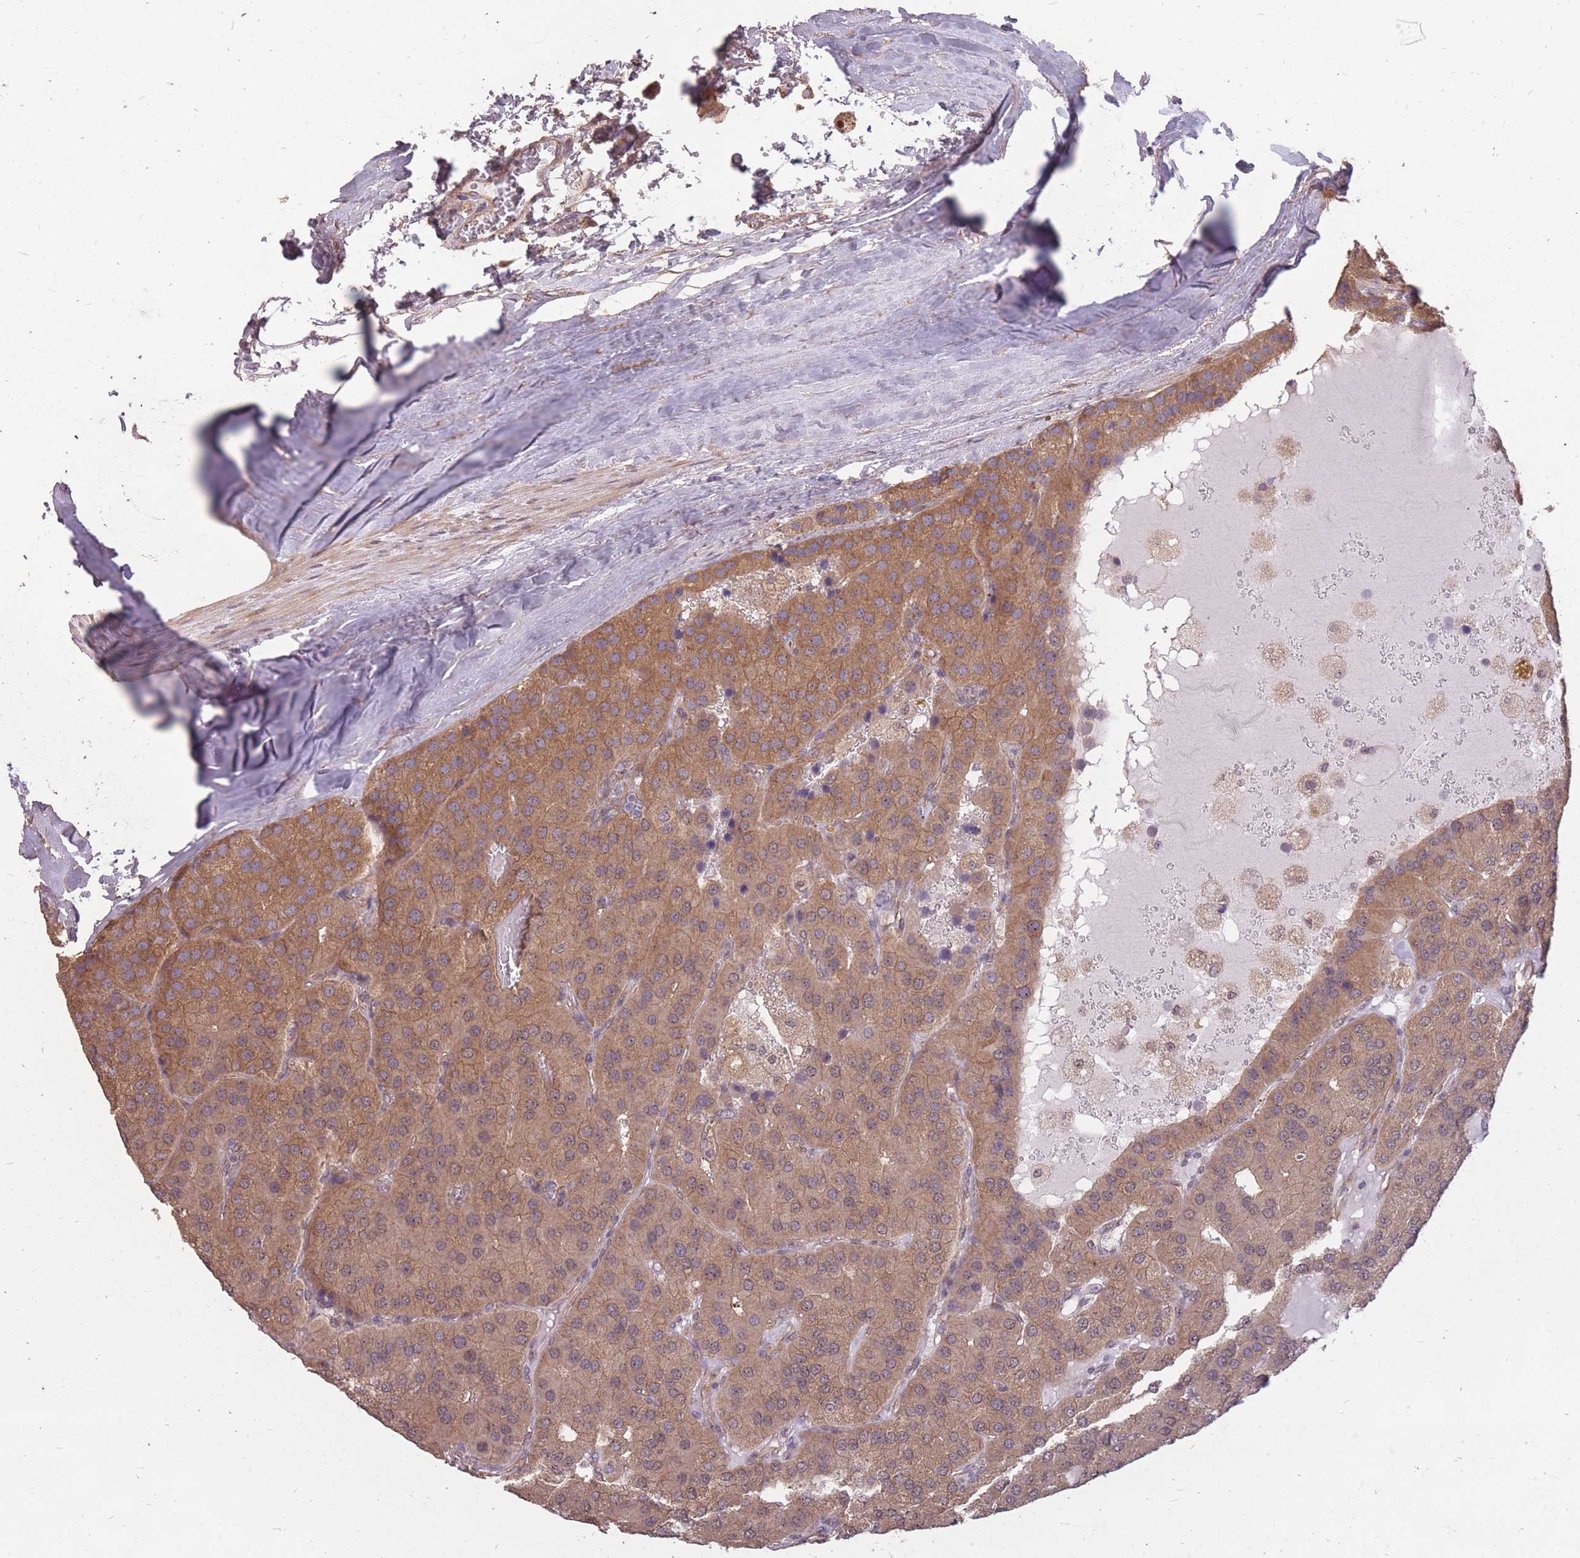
{"staining": {"intensity": "moderate", "quantity": ">75%", "location": "cytoplasmic/membranous"}, "tissue": "parathyroid gland", "cell_type": "Glandular cells", "image_type": "normal", "snomed": [{"axis": "morphology", "description": "Normal tissue, NOS"}, {"axis": "morphology", "description": "Adenoma, NOS"}, {"axis": "topography", "description": "Parathyroid gland"}], "caption": "Moderate cytoplasmic/membranous protein expression is present in approximately >75% of glandular cells in parathyroid gland. (Stains: DAB in brown, nuclei in blue, Microscopy: brightfield microscopy at high magnification).", "gene": "DYNC1LI2", "patient": {"sex": "female", "age": 86}}